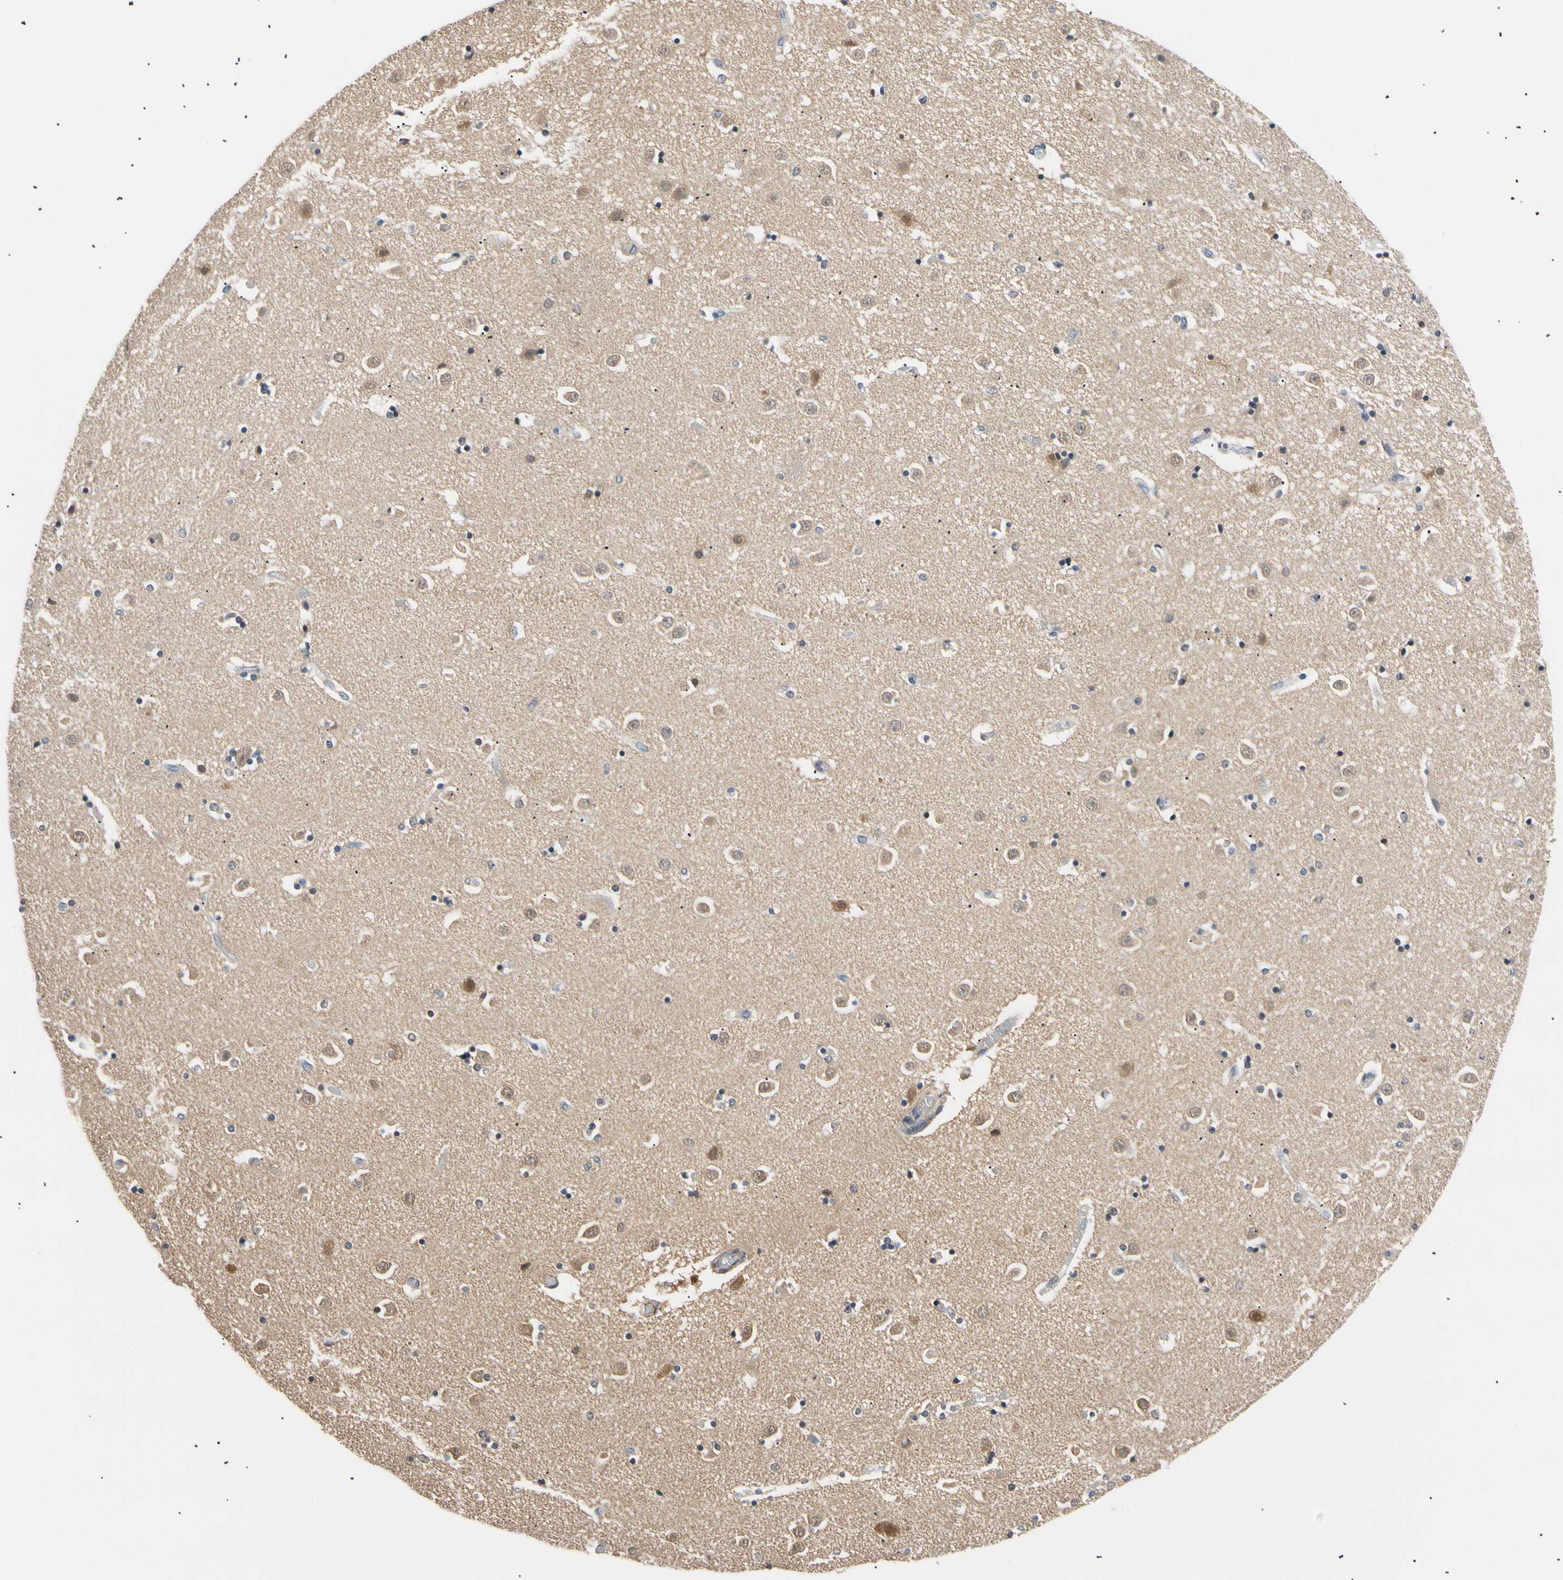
{"staining": {"intensity": "moderate", "quantity": "25%-75%", "location": "cytoplasmic/membranous"}, "tissue": "caudate", "cell_type": "Glial cells", "image_type": "normal", "snomed": [{"axis": "morphology", "description": "Normal tissue, NOS"}, {"axis": "topography", "description": "Lateral ventricle wall"}], "caption": "Immunohistochemistry staining of unremarkable caudate, which exhibits medium levels of moderate cytoplasmic/membranous positivity in approximately 25%-75% of glial cells indicating moderate cytoplasmic/membranous protein expression. The staining was performed using DAB (brown) for protein detection and nuclei were counterstained in hematoxylin (blue).", "gene": "SEC23B", "patient": {"sex": "female", "age": 54}}